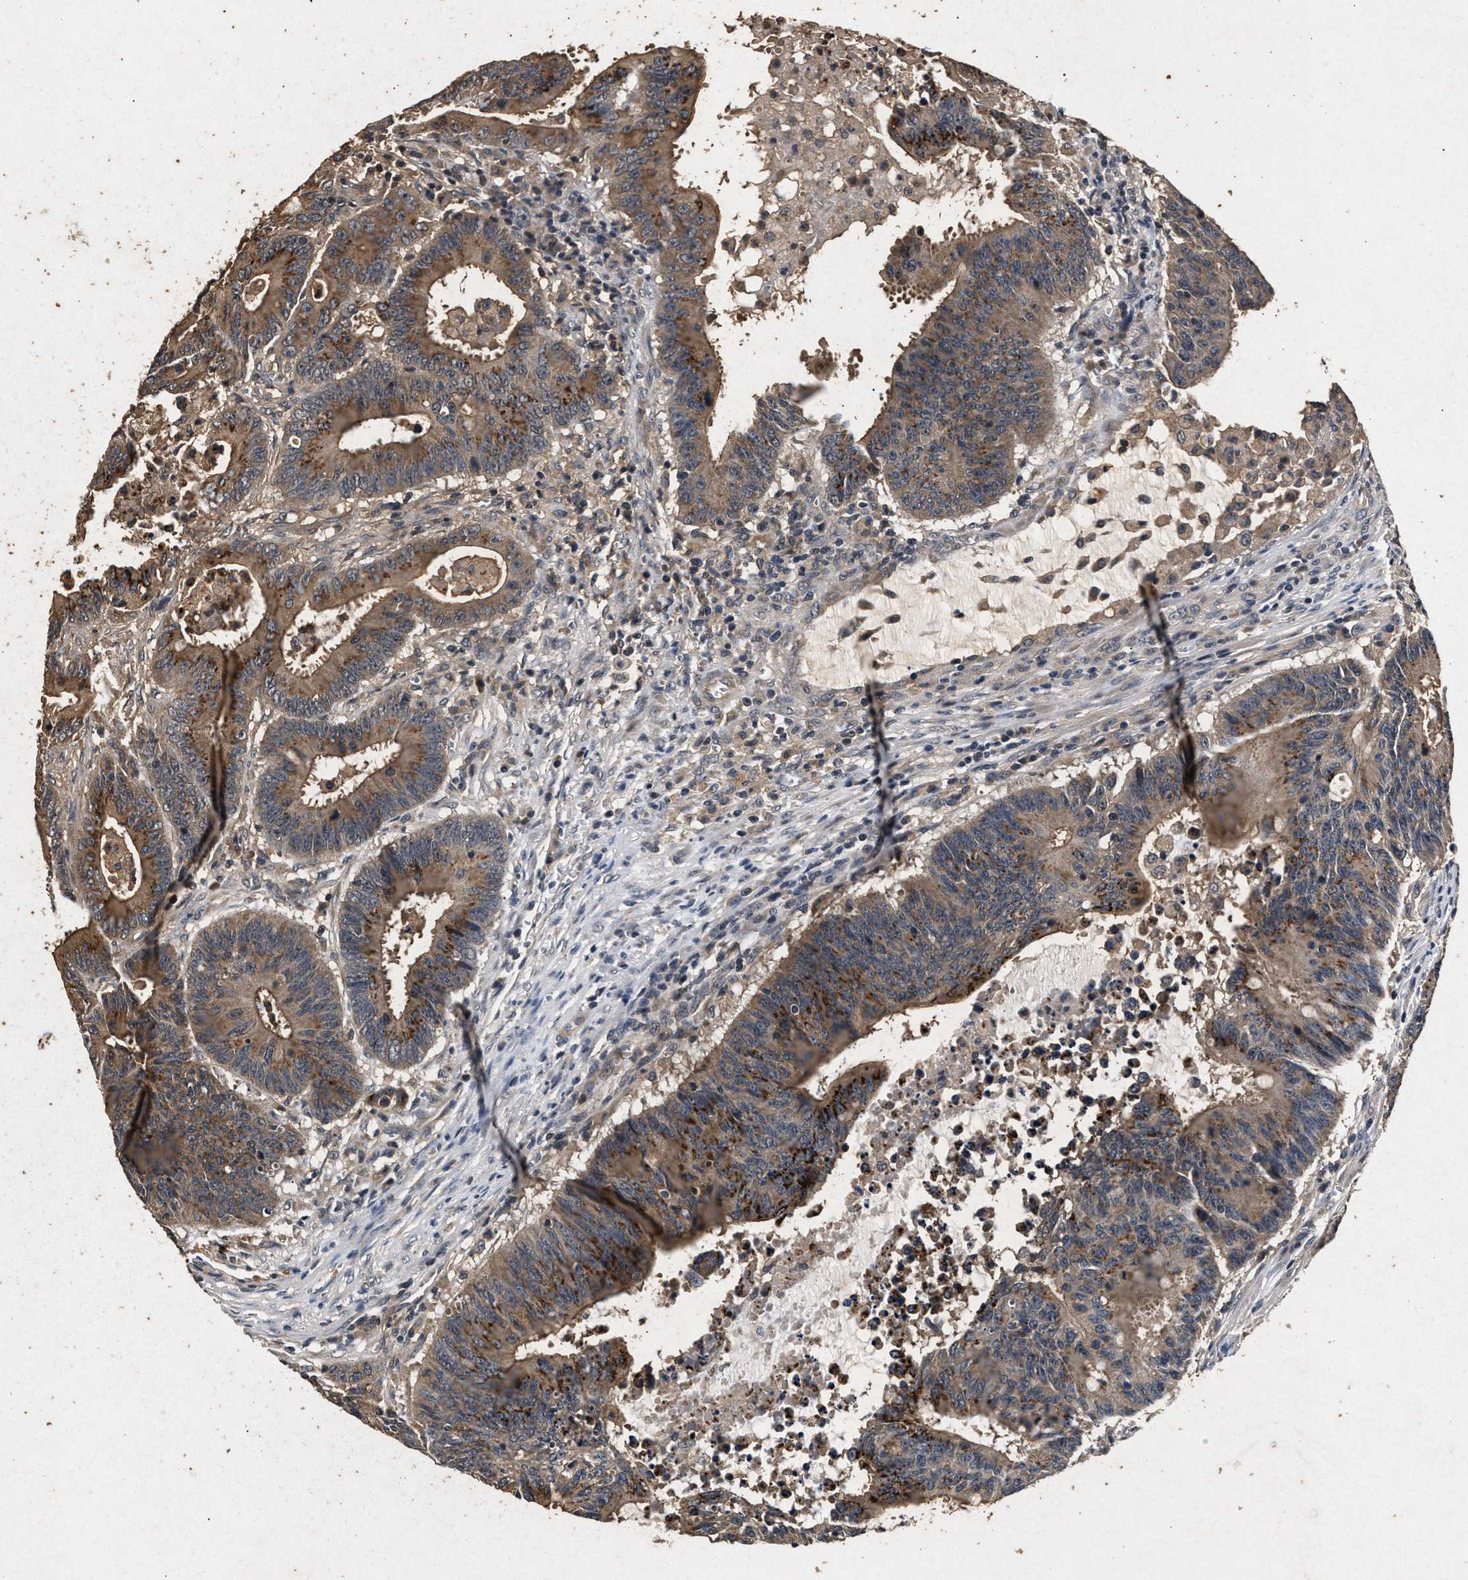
{"staining": {"intensity": "moderate", "quantity": ">75%", "location": "cytoplasmic/membranous"}, "tissue": "colorectal cancer", "cell_type": "Tumor cells", "image_type": "cancer", "snomed": [{"axis": "morphology", "description": "Adenocarcinoma, NOS"}, {"axis": "topography", "description": "Colon"}], "caption": "A micrograph showing moderate cytoplasmic/membranous positivity in approximately >75% of tumor cells in colorectal cancer (adenocarcinoma), as visualized by brown immunohistochemical staining.", "gene": "PPP1CC", "patient": {"sex": "male", "age": 45}}